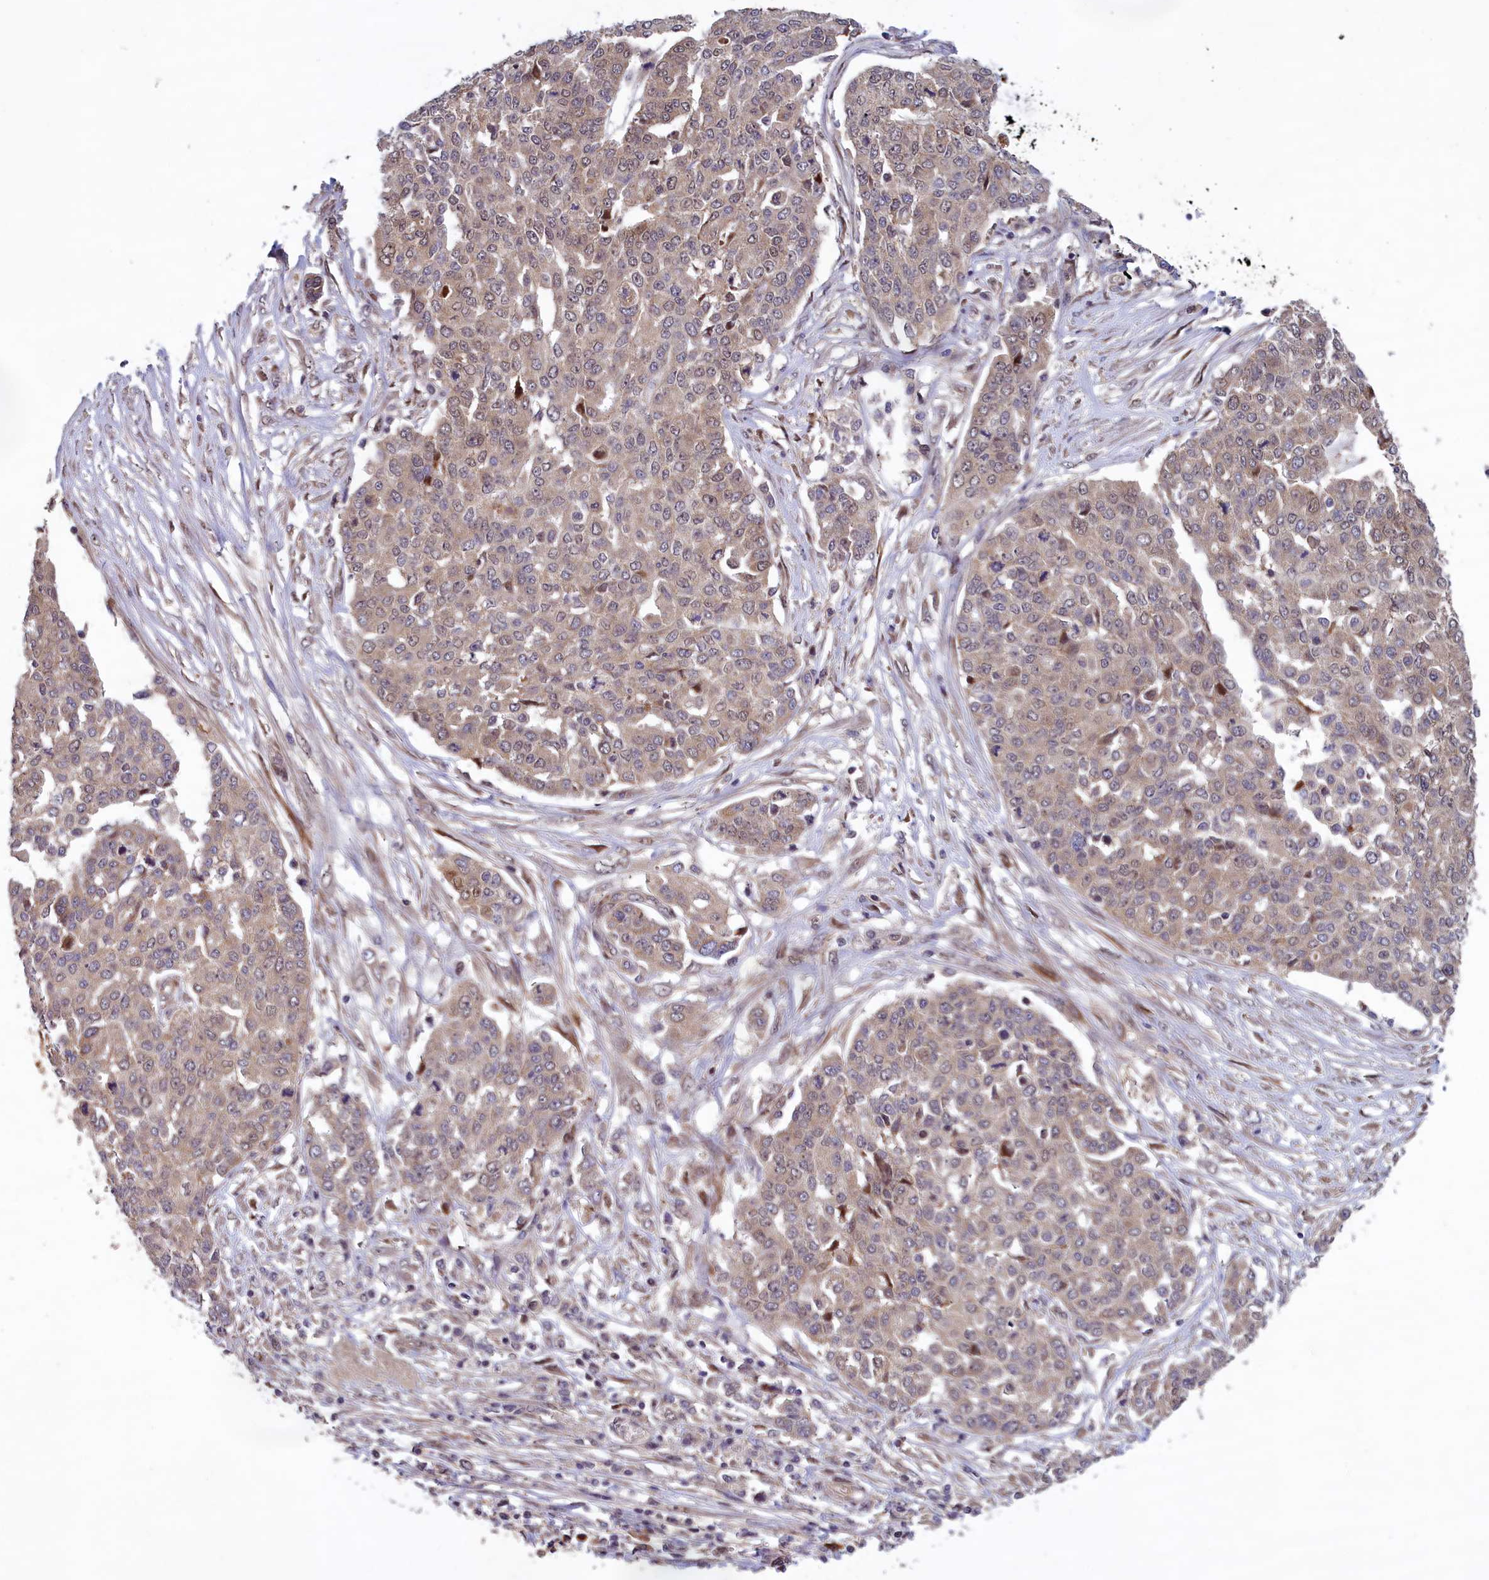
{"staining": {"intensity": "weak", "quantity": "<25%", "location": "cytoplasmic/membranous"}, "tissue": "ovarian cancer", "cell_type": "Tumor cells", "image_type": "cancer", "snomed": [{"axis": "morphology", "description": "Cystadenocarcinoma, serous, NOS"}, {"axis": "topography", "description": "Soft tissue"}, {"axis": "topography", "description": "Ovary"}], "caption": "Tumor cells show no significant expression in ovarian cancer (serous cystadenocarcinoma).", "gene": "CCDC15", "patient": {"sex": "female", "age": 57}}